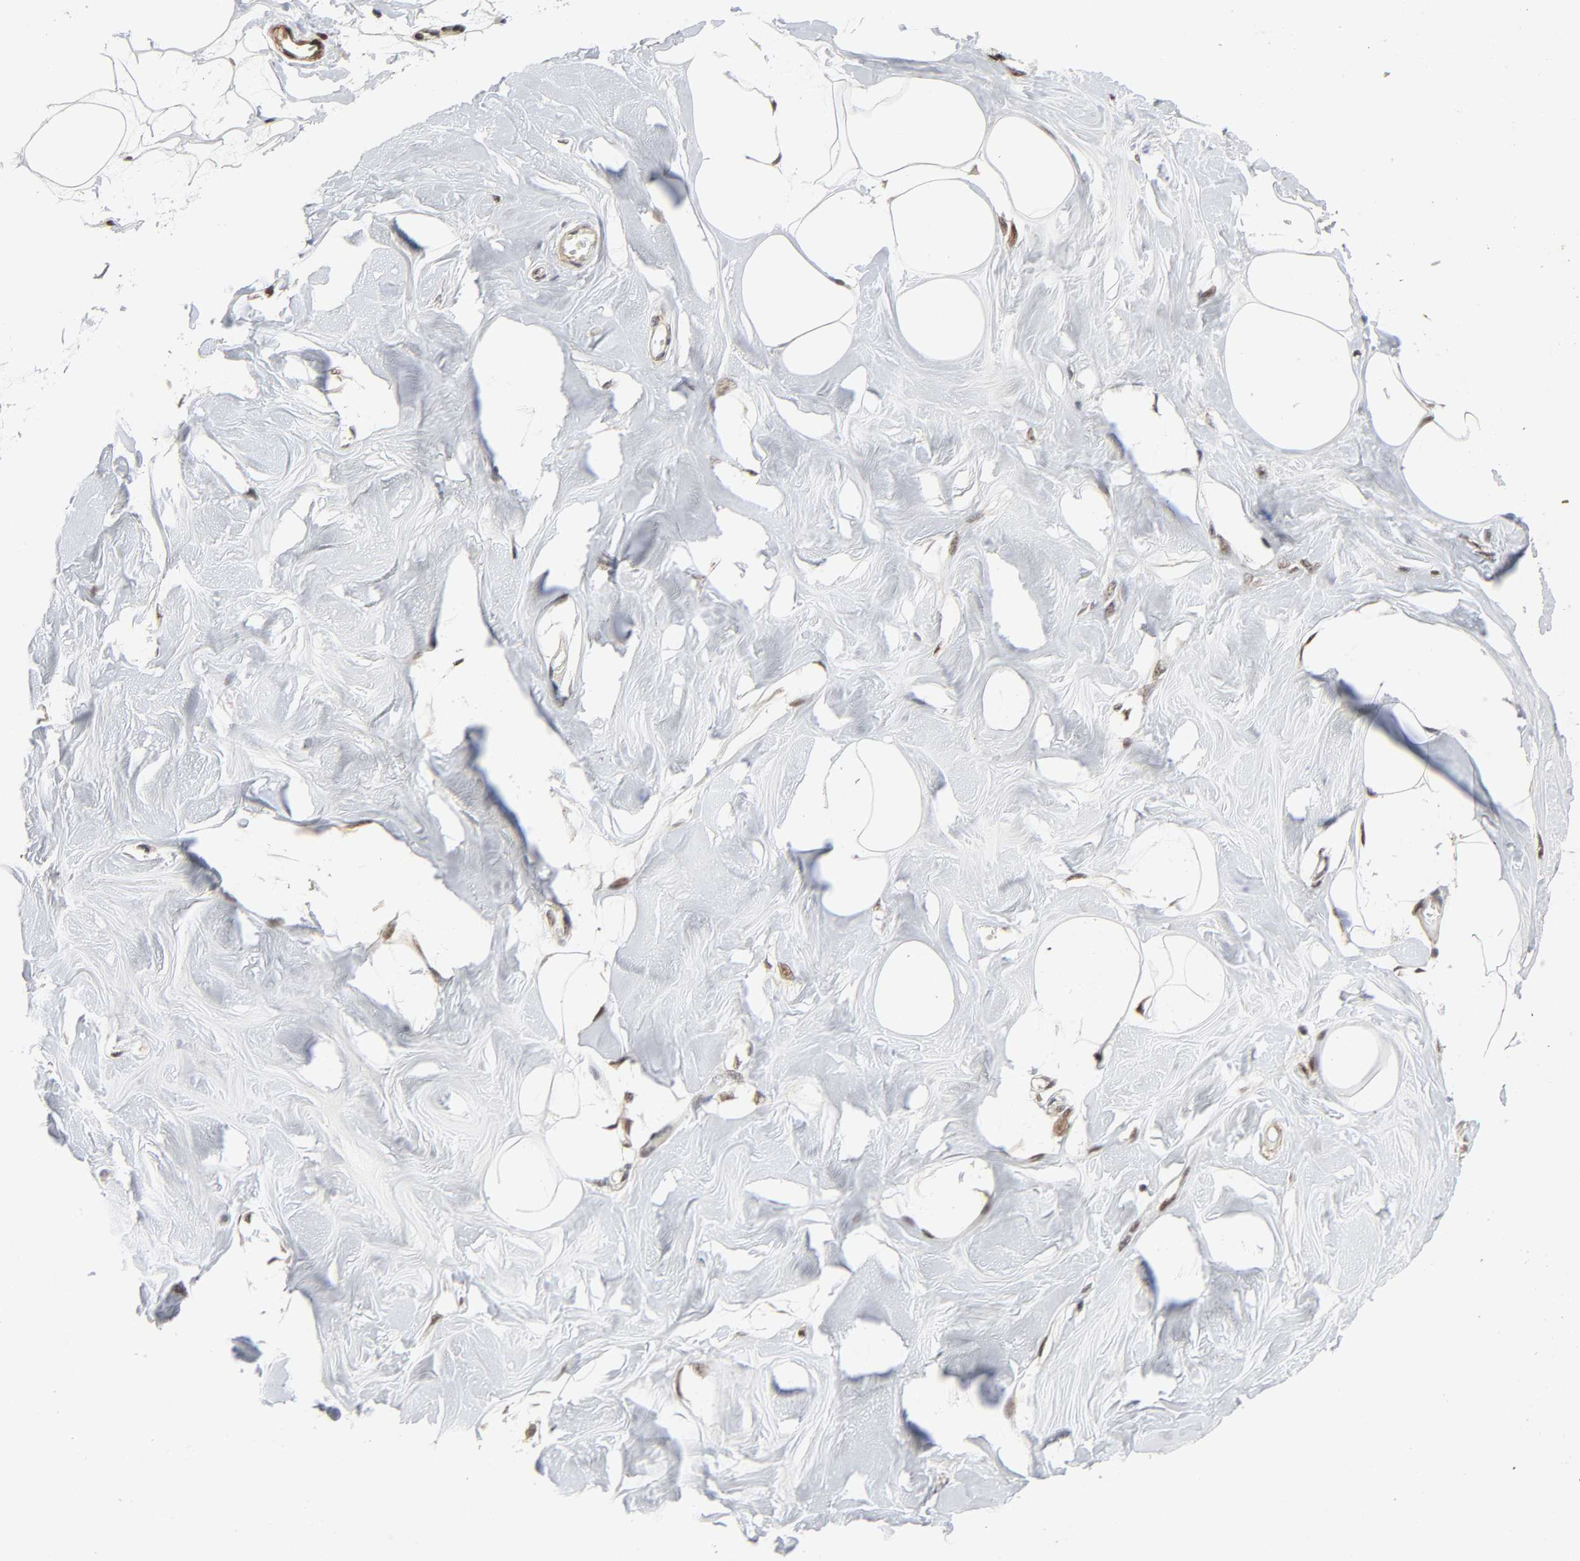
{"staining": {"intensity": "moderate", "quantity": "25%-75%", "location": "nuclear"}, "tissue": "breast", "cell_type": "Adipocytes", "image_type": "normal", "snomed": [{"axis": "morphology", "description": "Normal tissue, NOS"}, {"axis": "morphology", "description": "Fibrosis, NOS"}, {"axis": "topography", "description": "Breast"}], "caption": "Immunohistochemistry micrograph of normal breast: breast stained using IHC exhibits medium levels of moderate protein expression localized specifically in the nuclear of adipocytes, appearing as a nuclear brown color.", "gene": "ZKSCAN8", "patient": {"sex": "female", "age": 39}}